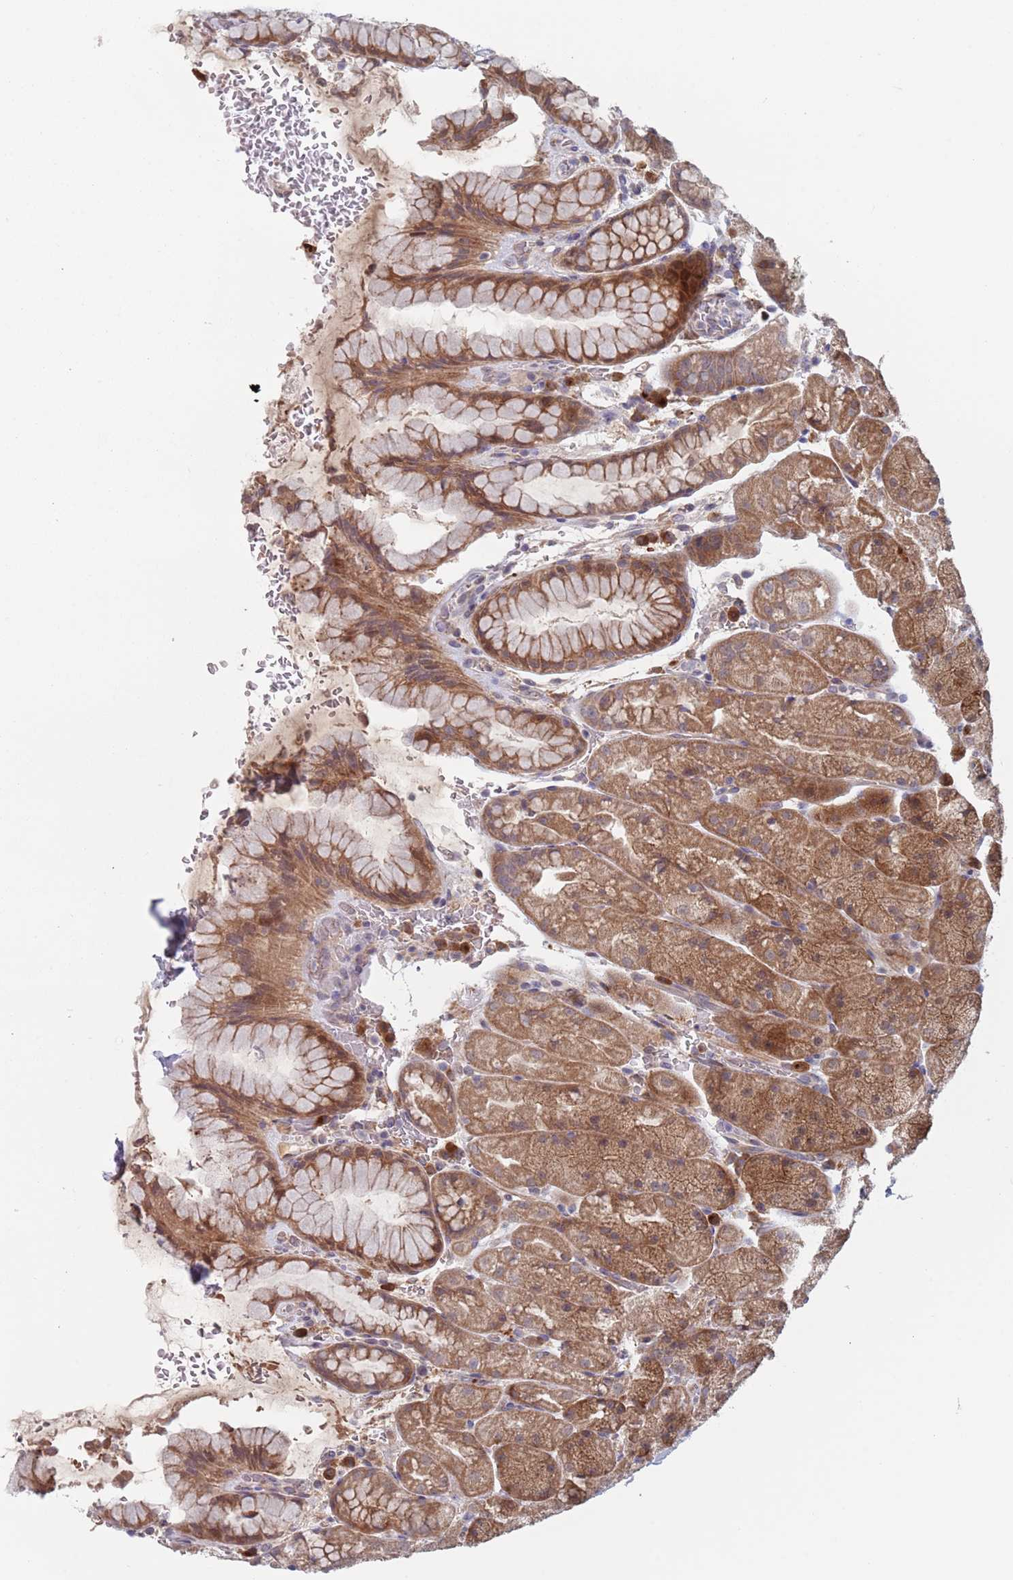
{"staining": {"intensity": "moderate", "quantity": ">75%", "location": "cytoplasmic/membranous"}, "tissue": "stomach", "cell_type": "Glandular cells", "image_type": "normal", "snomed": [{"axis": "morphology", "description": "Normal tissue, NOS"}, {"axis": "topography", "description": "Stomach, upper"}, {"axis": "topography", "description": "Stomach, lower"}], "caption": "High-magnification brightfield microscopy of benign stomach stained with DAB (3,3'-diaminobenzidine) (brown) and counterstained with hematoxylin (blue). glandular cells exhibit moderate cytoplasmic/membranous expression is seen in about>75% of cells.", "gene": "ZNF140", "patient": {"sex": "male", "age": 67}}